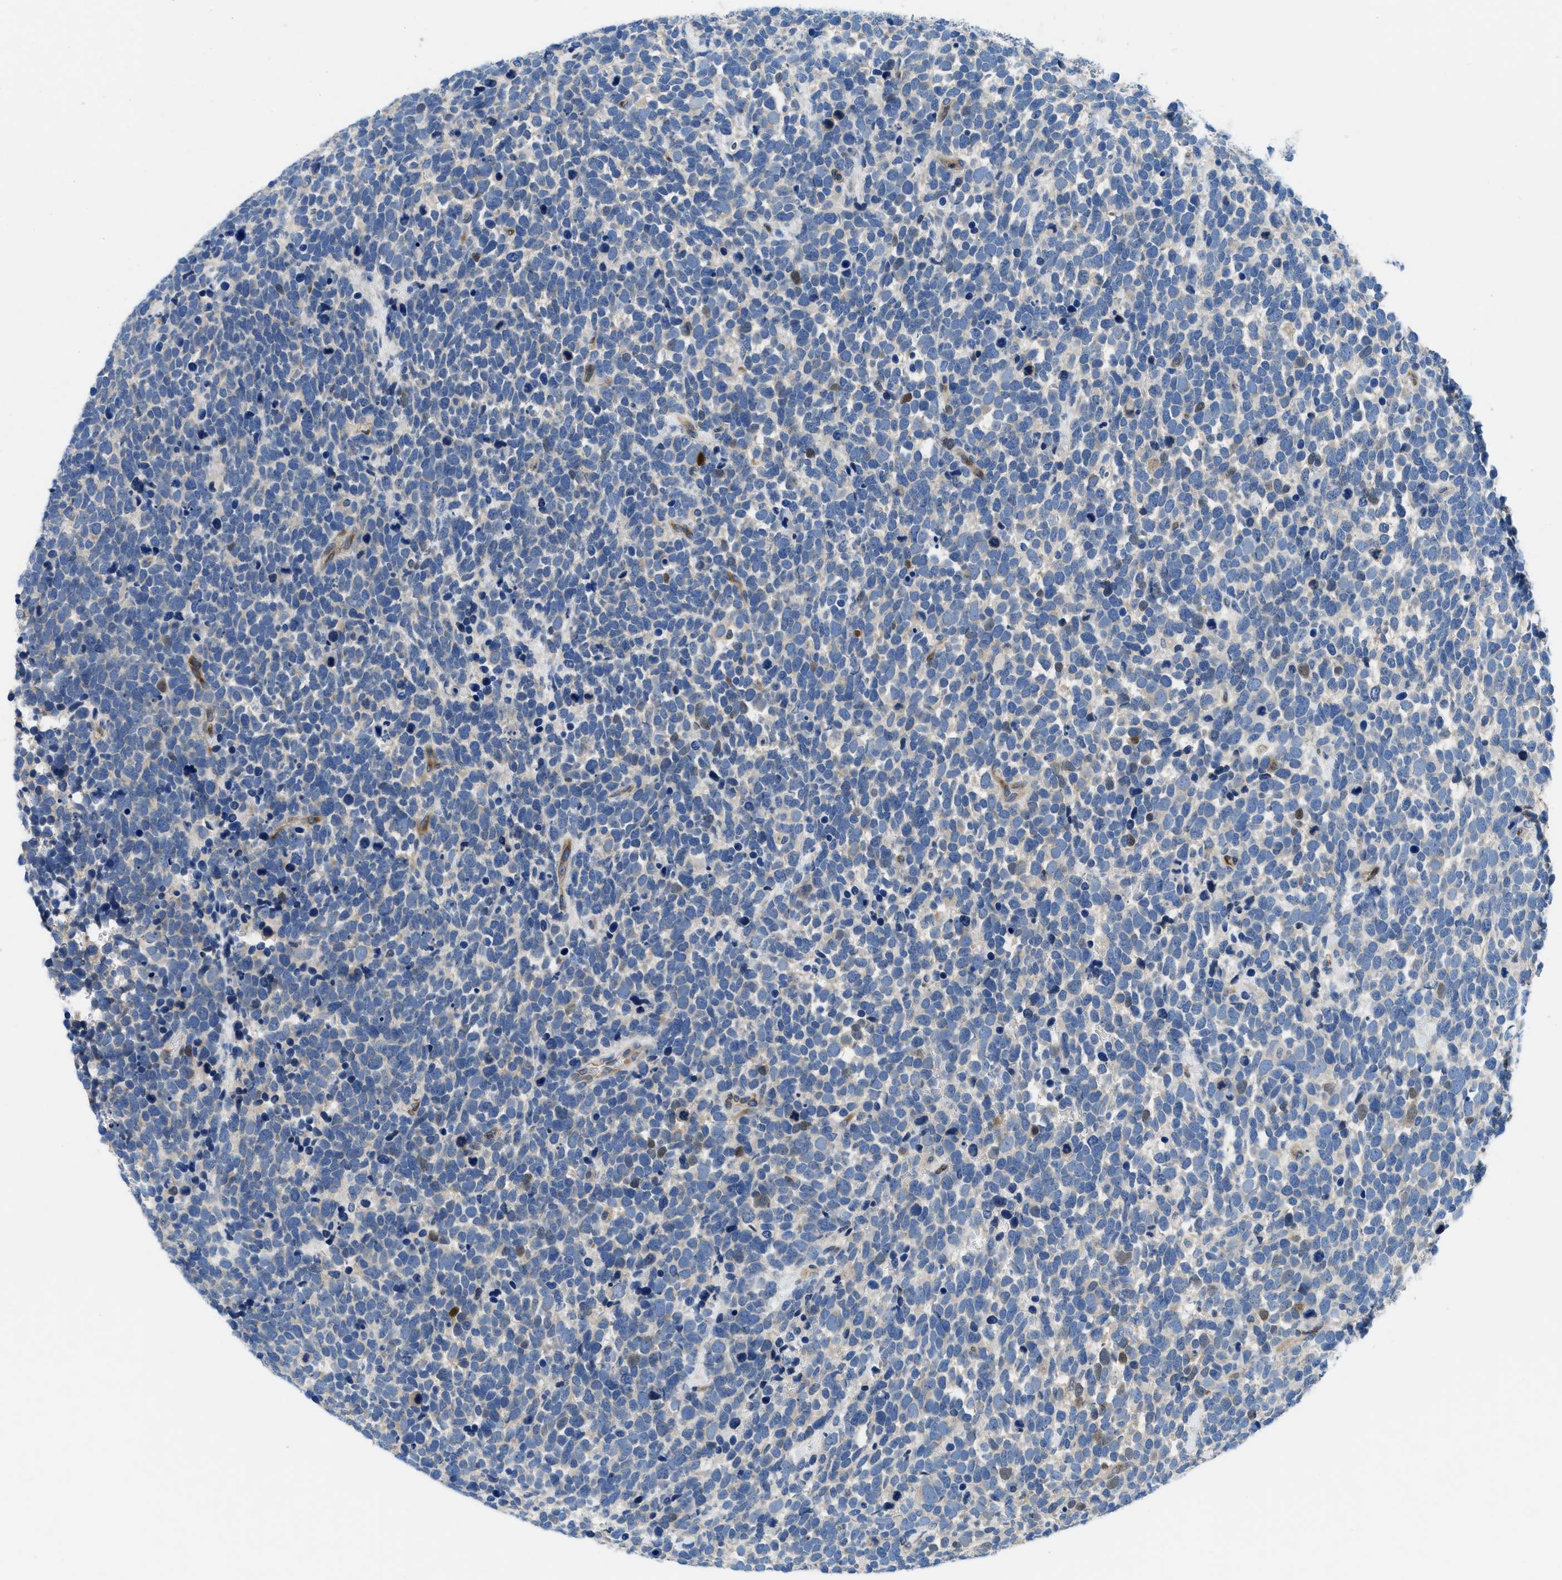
{"staining": {"intensity": "moderate", "quantity": "<25%", "location": "nuclear"}, "tissue": "urothelial cancer", "cell_type": "Tumor cells", "image_type": "cancer", "snomed": [{"axis": "morphology", "description": "Urothelial carcinoma, High grade"}, {"axis": "topography", "description": "Urinary bladder"}], "caption": "Brown immunohistochemical staining in human urothelial cancer reveals moderate nuclear expression in about <25% of tumor cells.", "gene": "PGR", "patient": {"sex": "female", "age": 82}}